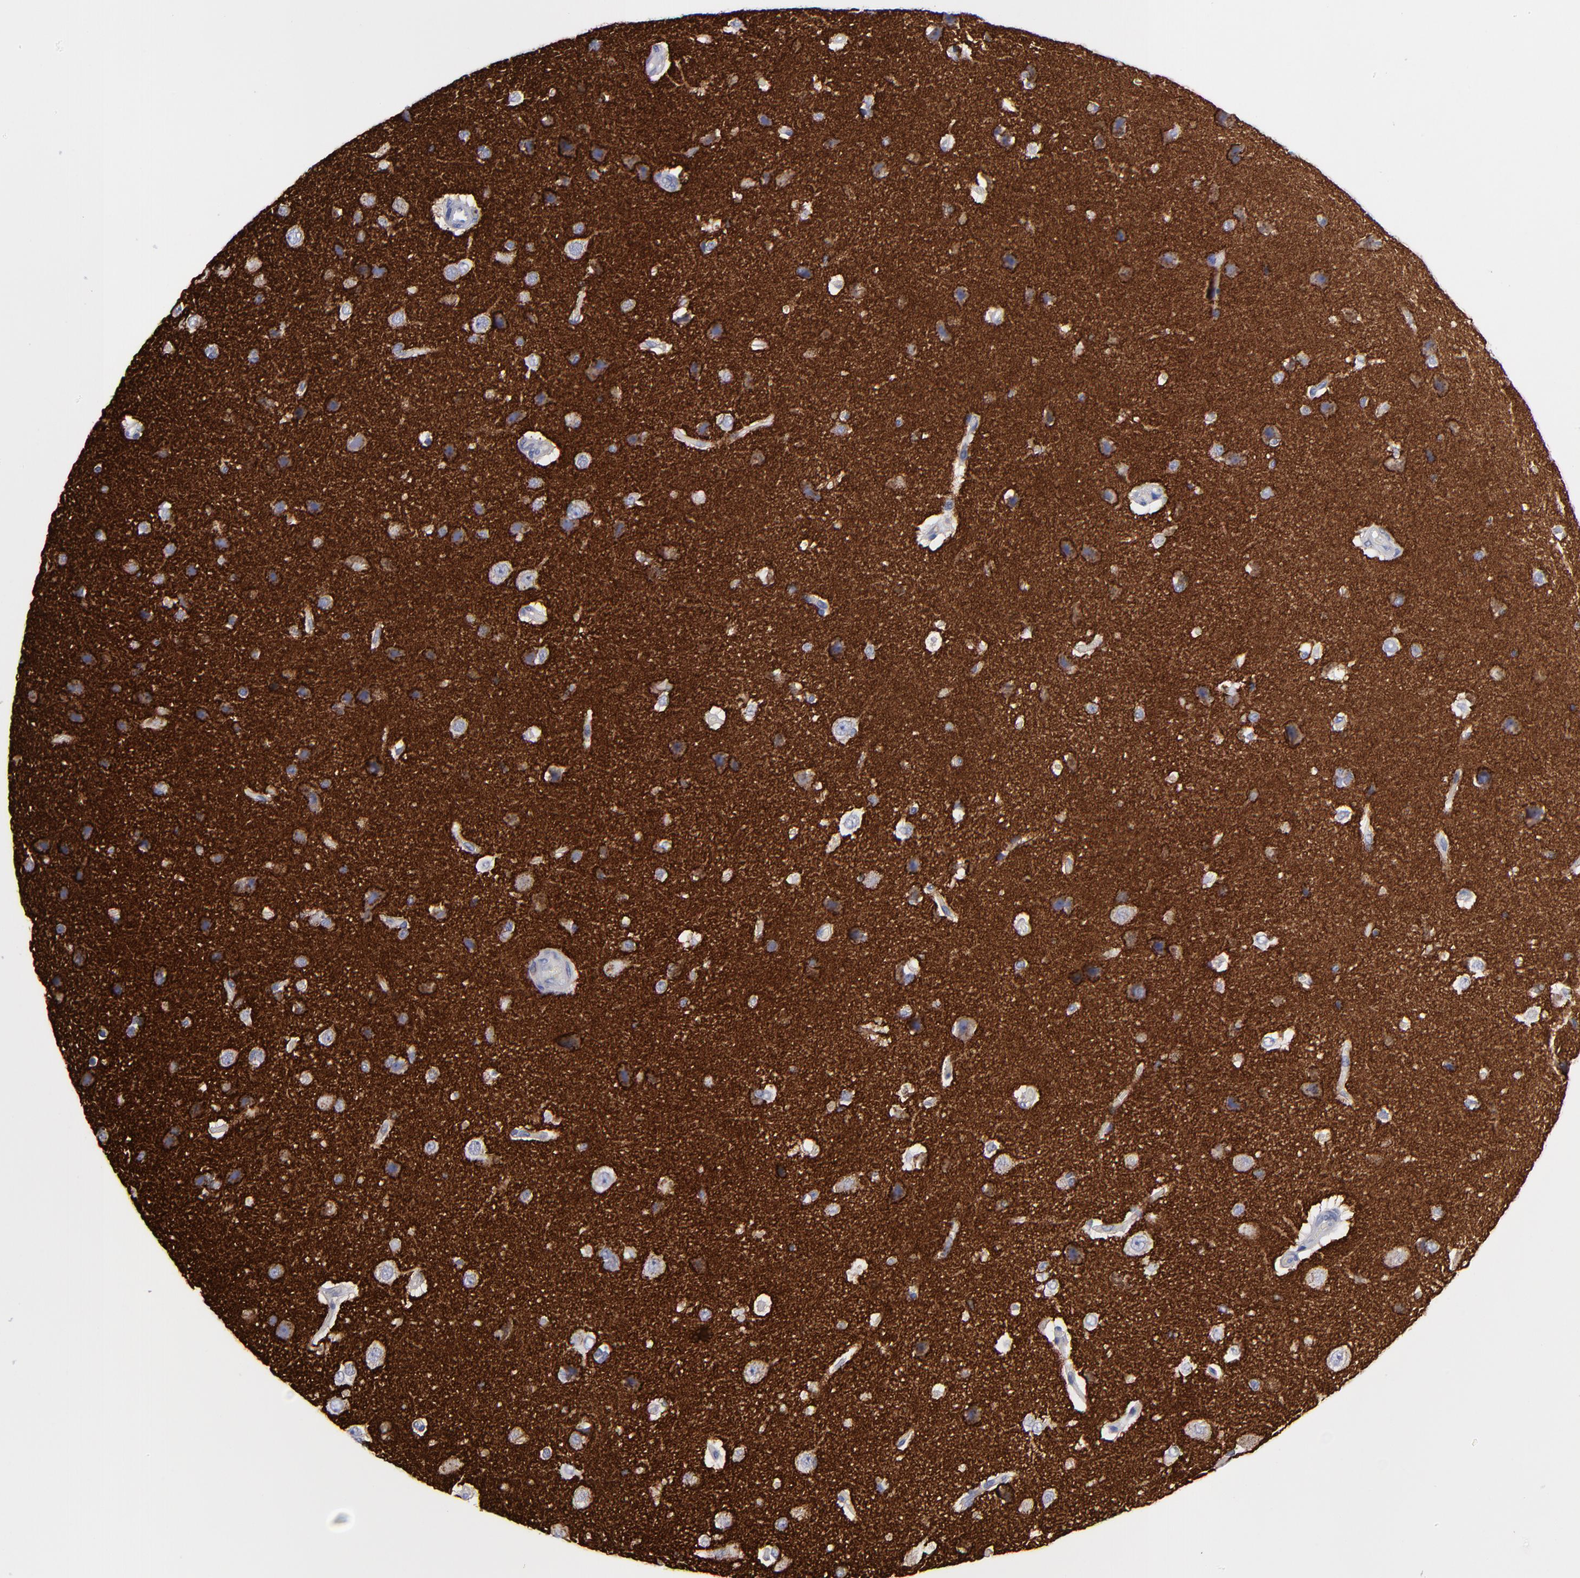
{"staining": {"intensity": "weak", "quantity": "<25%", "location": "cytoplasmic/membranous"}, "tissue": "cerebral cortex", "cell_type": "Endothelial cells", "image_type": "normal", "snomed": [{"axis": "morphology", "description": "Normal tissue, NOS"}, {"axis": "topography", "description": "Cerebral cortex"}], "caption": "This is a histopathology image of immunohistochemistry staining of unremarkable cerebral cortex, which shows no expression in endothelial cells. The staining was performed using DAB (3,3'-diaminobenzidine) to visualize the protein expression in brown, while the nuclei were stained in blue with hematoxylin (Magnification: 20x).", "gene": "CADM3", "patient": {"sex": "female", "age": 45}}